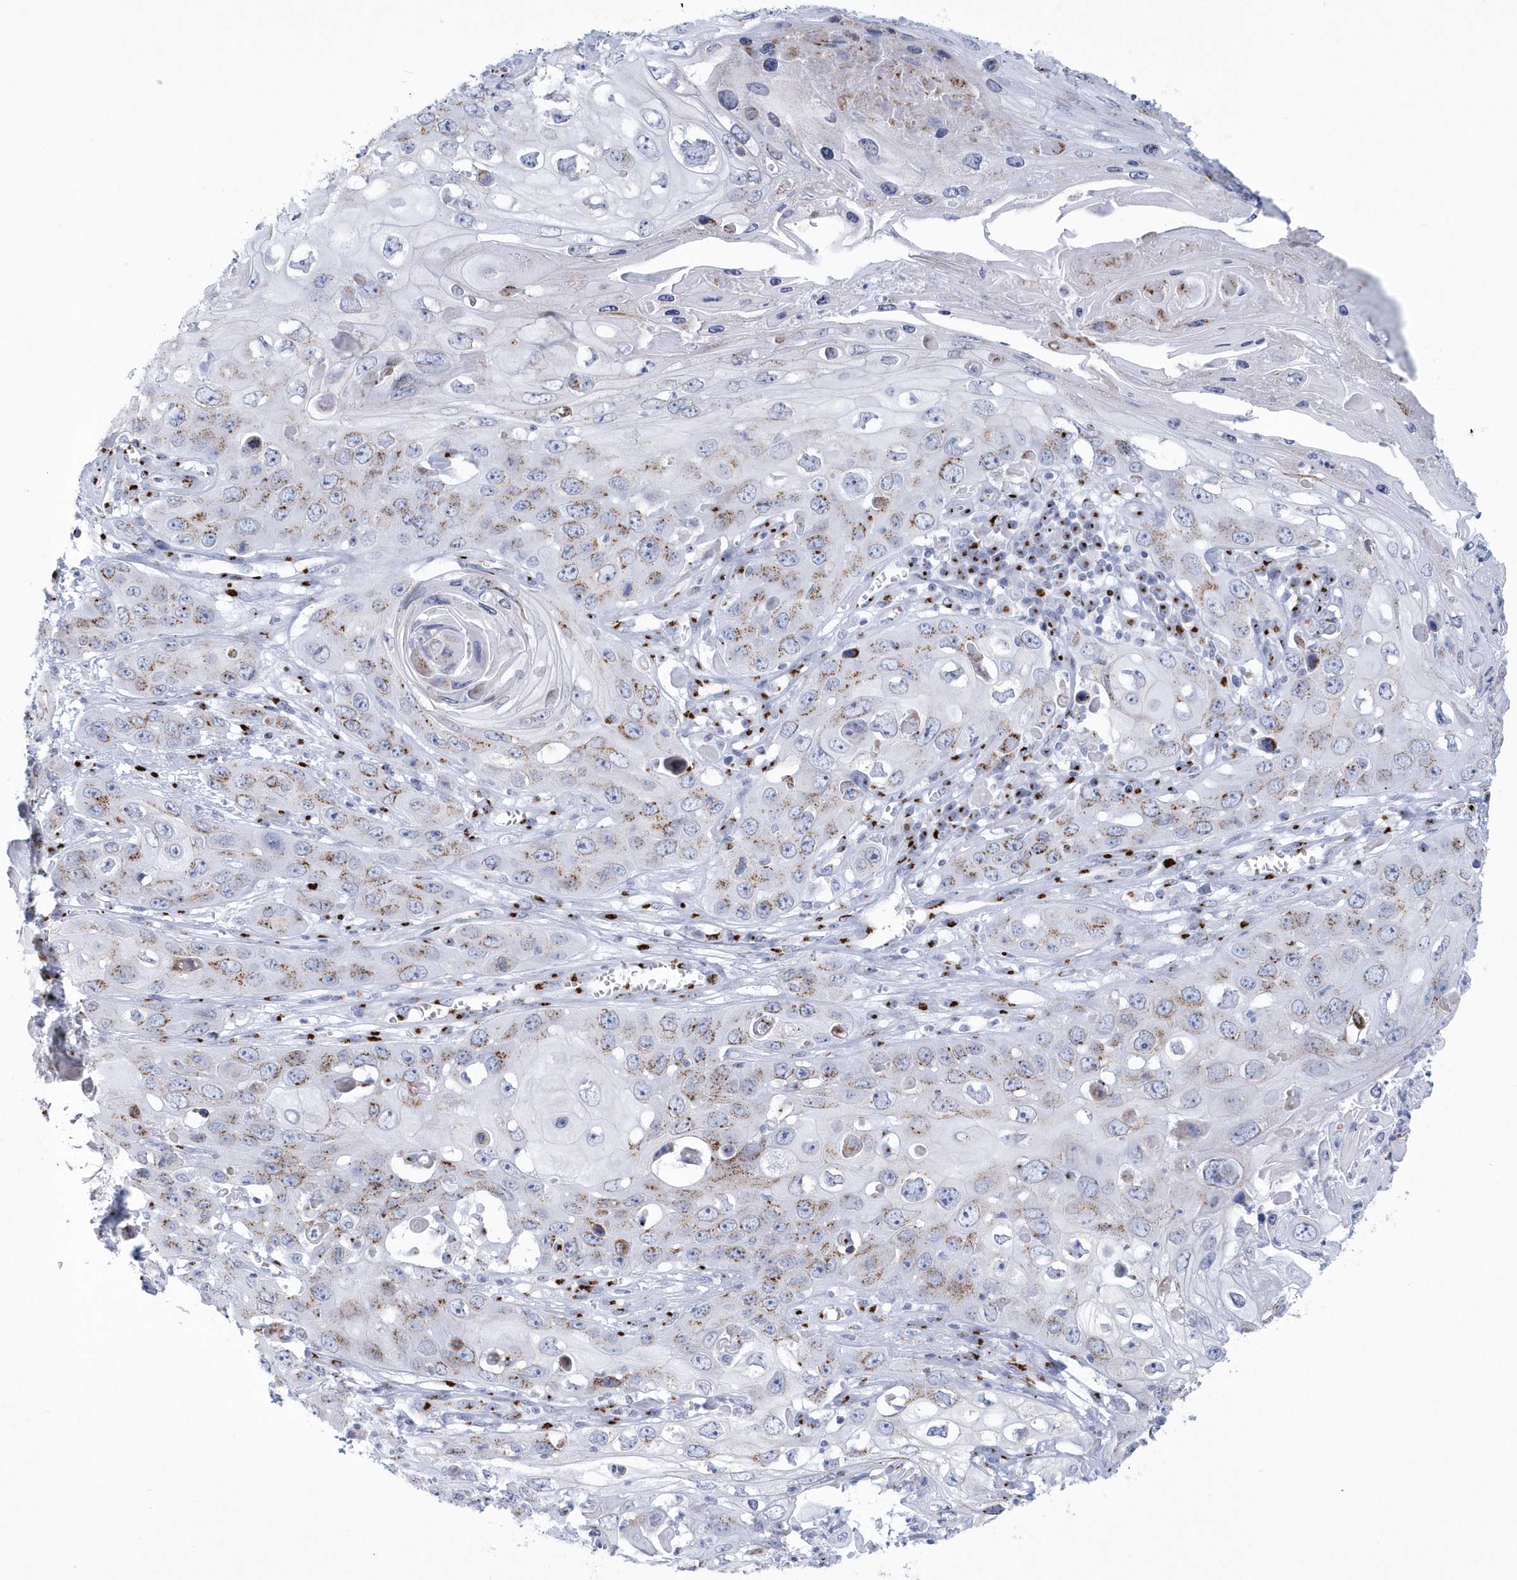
{"staining": {"intensity": "weak", "quantity": ">75%", "location": "cytoplasmic/membranous"}, "tissue": "skin cancer", "cell_type": "Tumor cells", "image_type": "cancer", "snomed": [{"axis": "morphology", "description": "Squamous cell carcinoma, NOS"}, {"axis": "topography", "description": "Skin"}], "caption": "Skin squamous cell carcinoma tissue shows weak cytoplasmic/membranous staining in approximately >75% of tumor cells (brown staining indicates protein expression, while blue staining denotes nuclei).", "gene": "SLX9", "patient": {"sex": "male", "age": 55}}